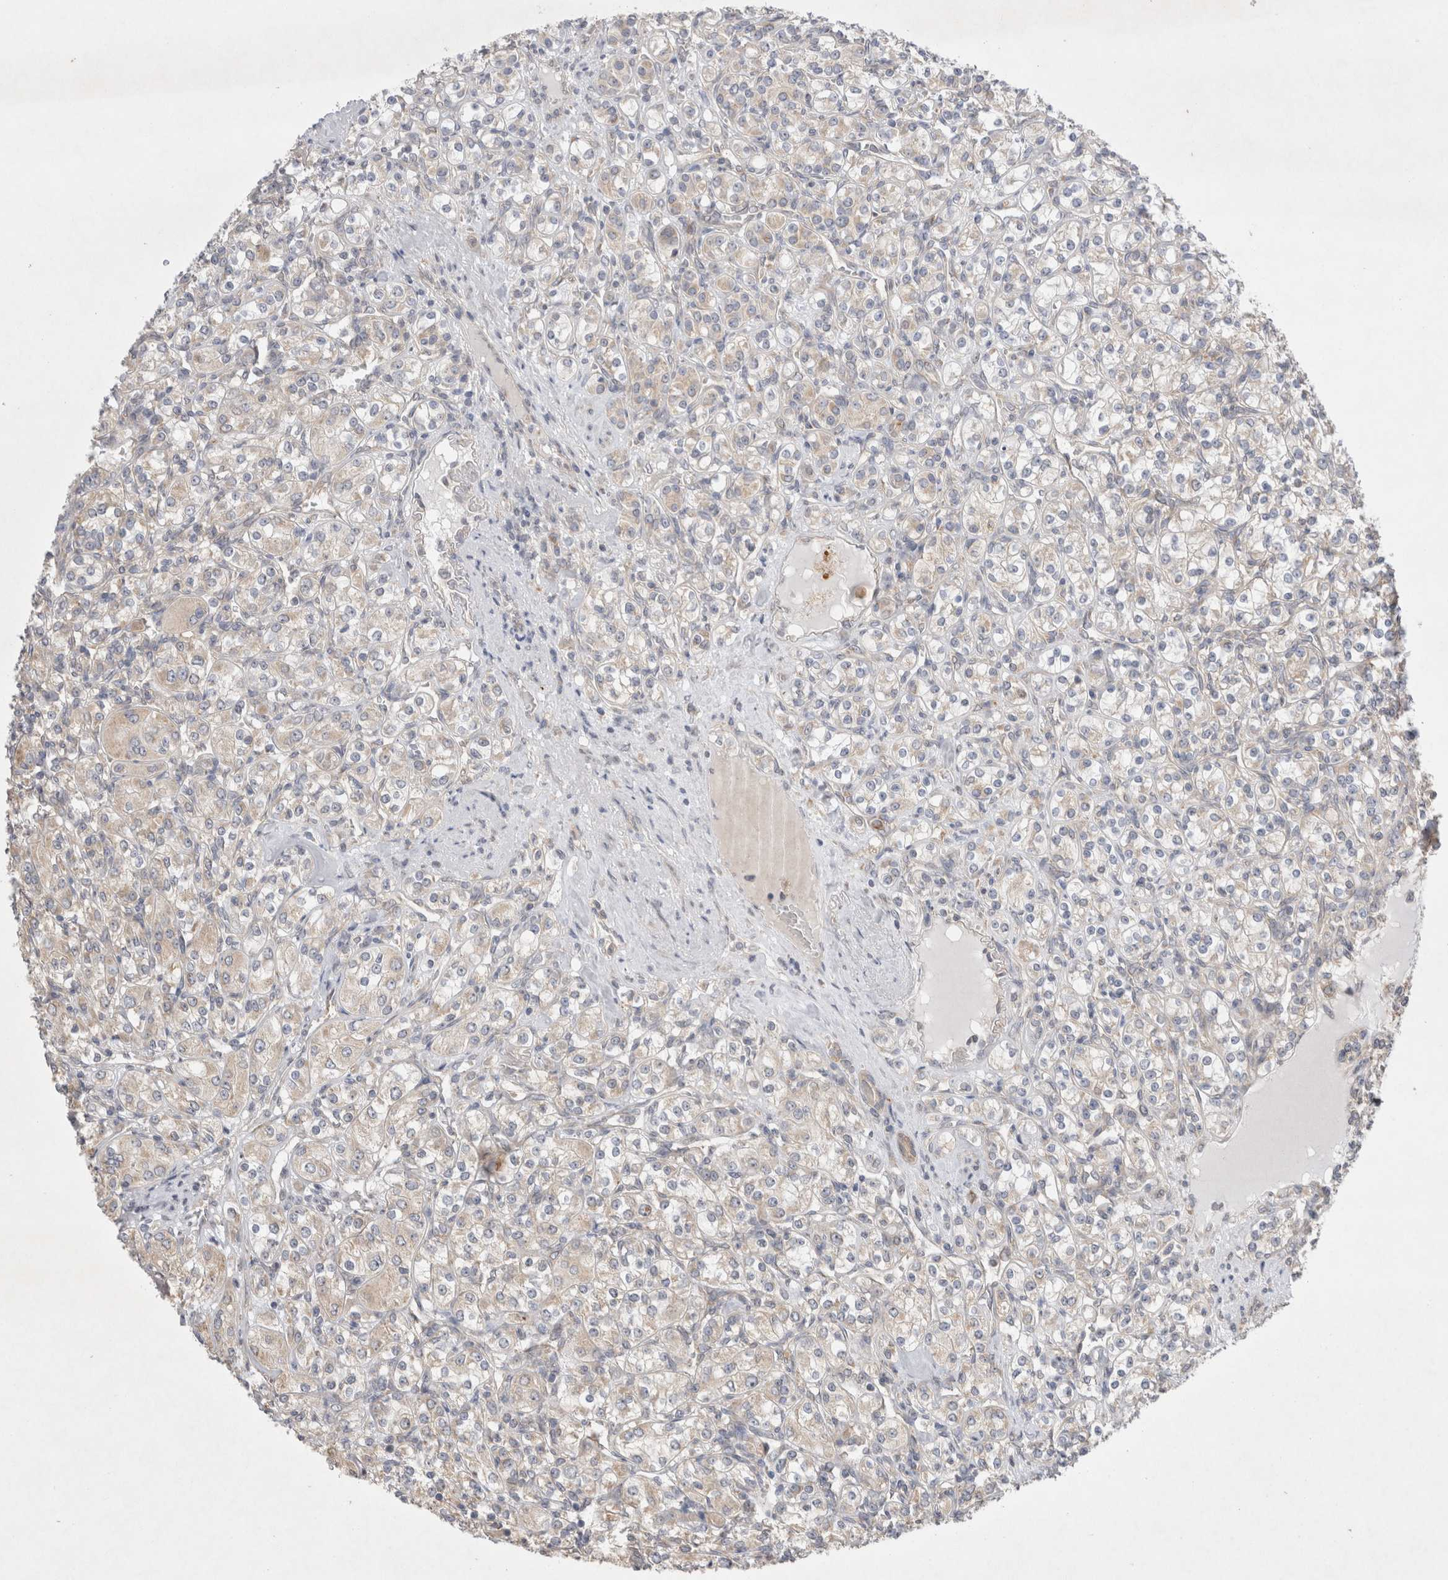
{"staining": {"intensity": "negative", "quantity": "none", "location": "none"}, "tissue": "renal cancer", "cell_type": "Tumor cells", "image_type": "cancer", "snomed": [{"axis": "morphology", "description": "Adenocarcinoma, NOS"}, {"axis": "topography", "description": "Kidney"}], "caption": "The micrograph shows no significant positivity in tumor cells of renal cancer.", "gene": "NPC1", "patient": {"sex": "male", "age": 77}}